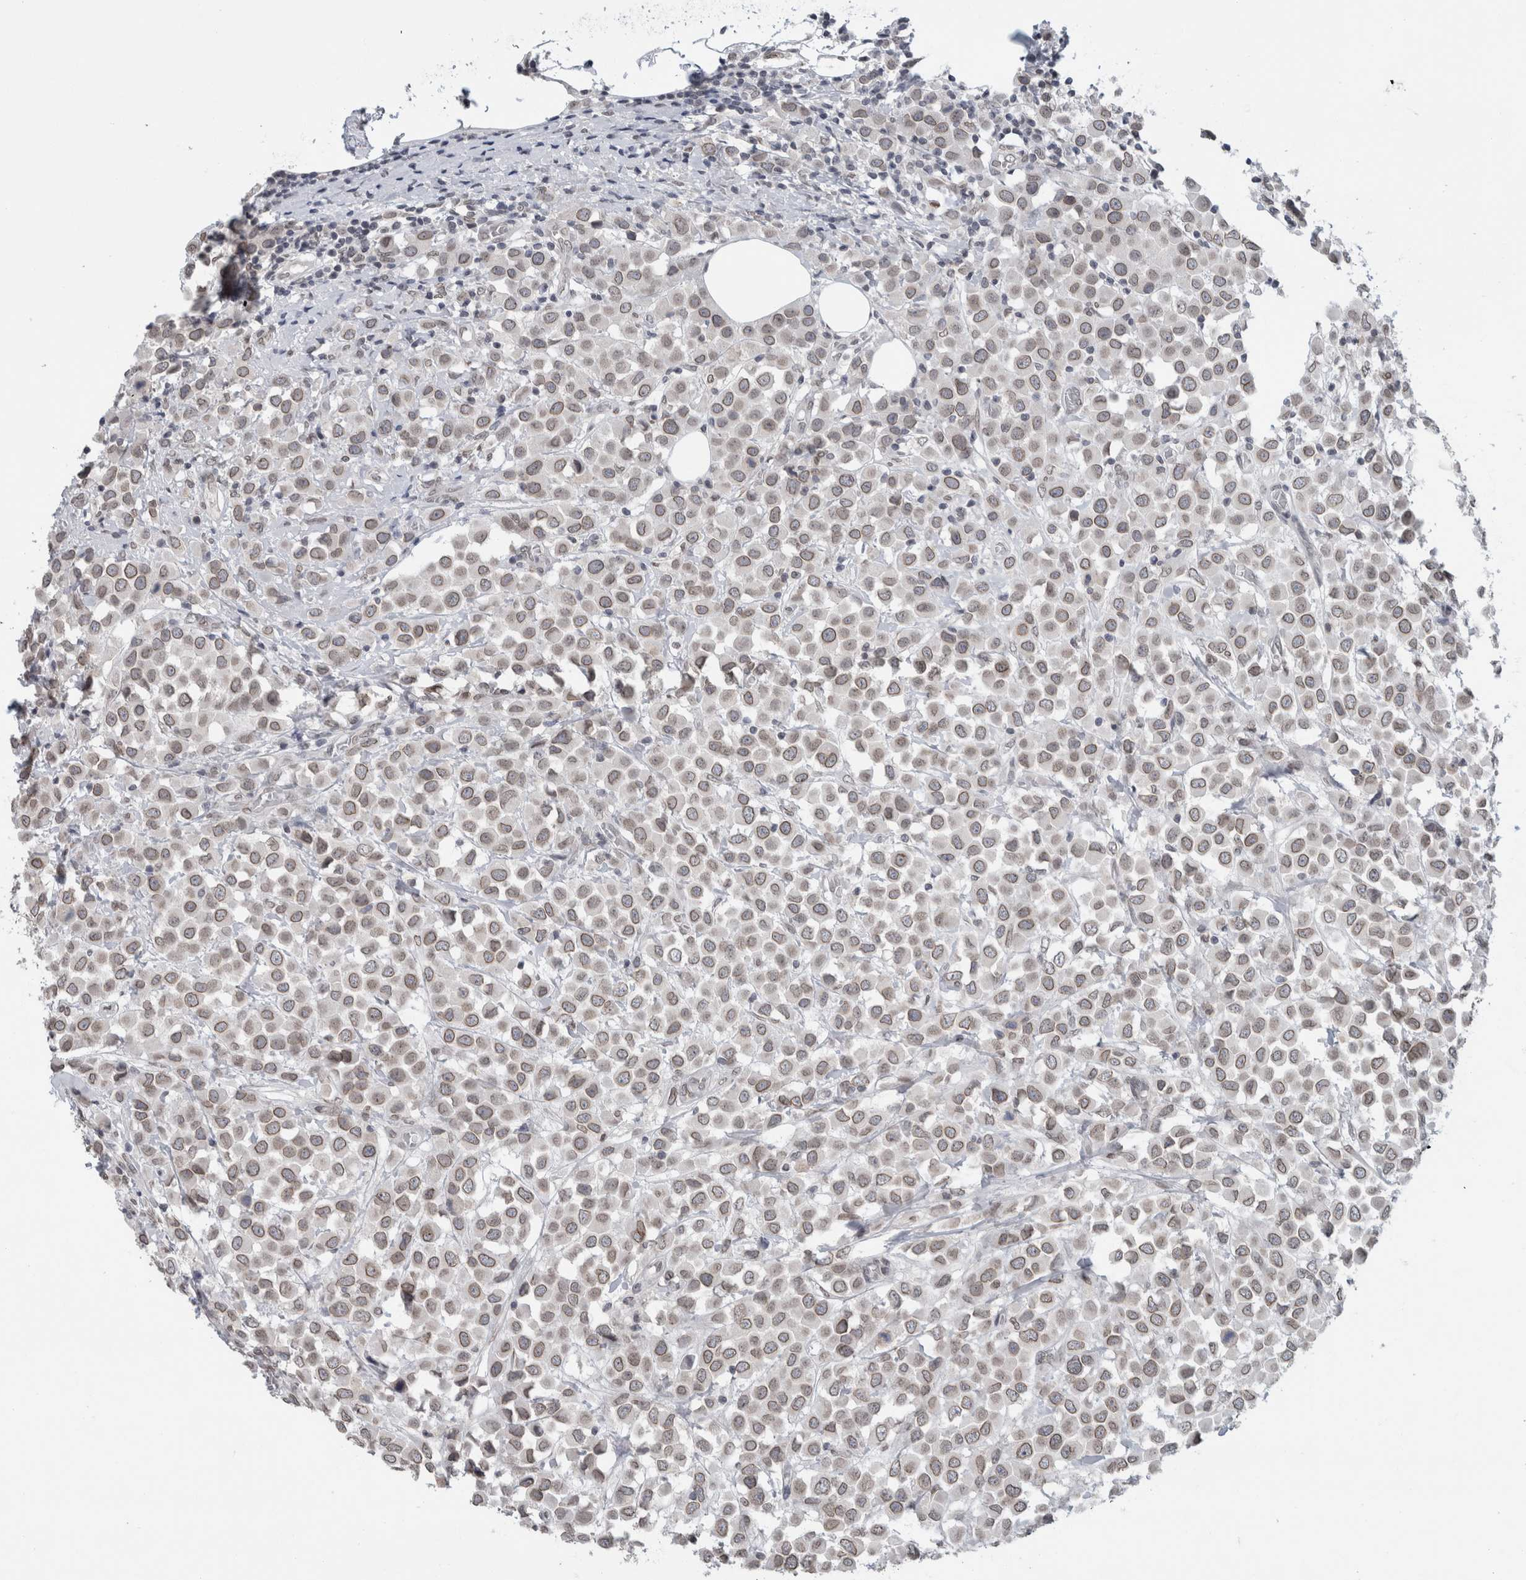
{"staining": {"intensity": "weak", "quantity": ">75%", "location": "cytoplasmic/membranous,nuclear"}, "tissue": "breast cancer", "cell_type": "Tumor cells", "image_type": "cancer", "snomed": [{"axis": "morphology", "description": "Duct carcinoma"}, {"axis": "topography", "description": "Breast"}], "caption": "This histopathology image demonstrates invasive ductal carcinoma (breast) stained with IHC to label a protein in brown. The cytoplasmic/membranous and nuclear of tumor cells show weak positivity for the protein. Nuclei are counter-stained blue.", "gene": "ZNF770", "patient": {"sex": "female", "age": 61}}